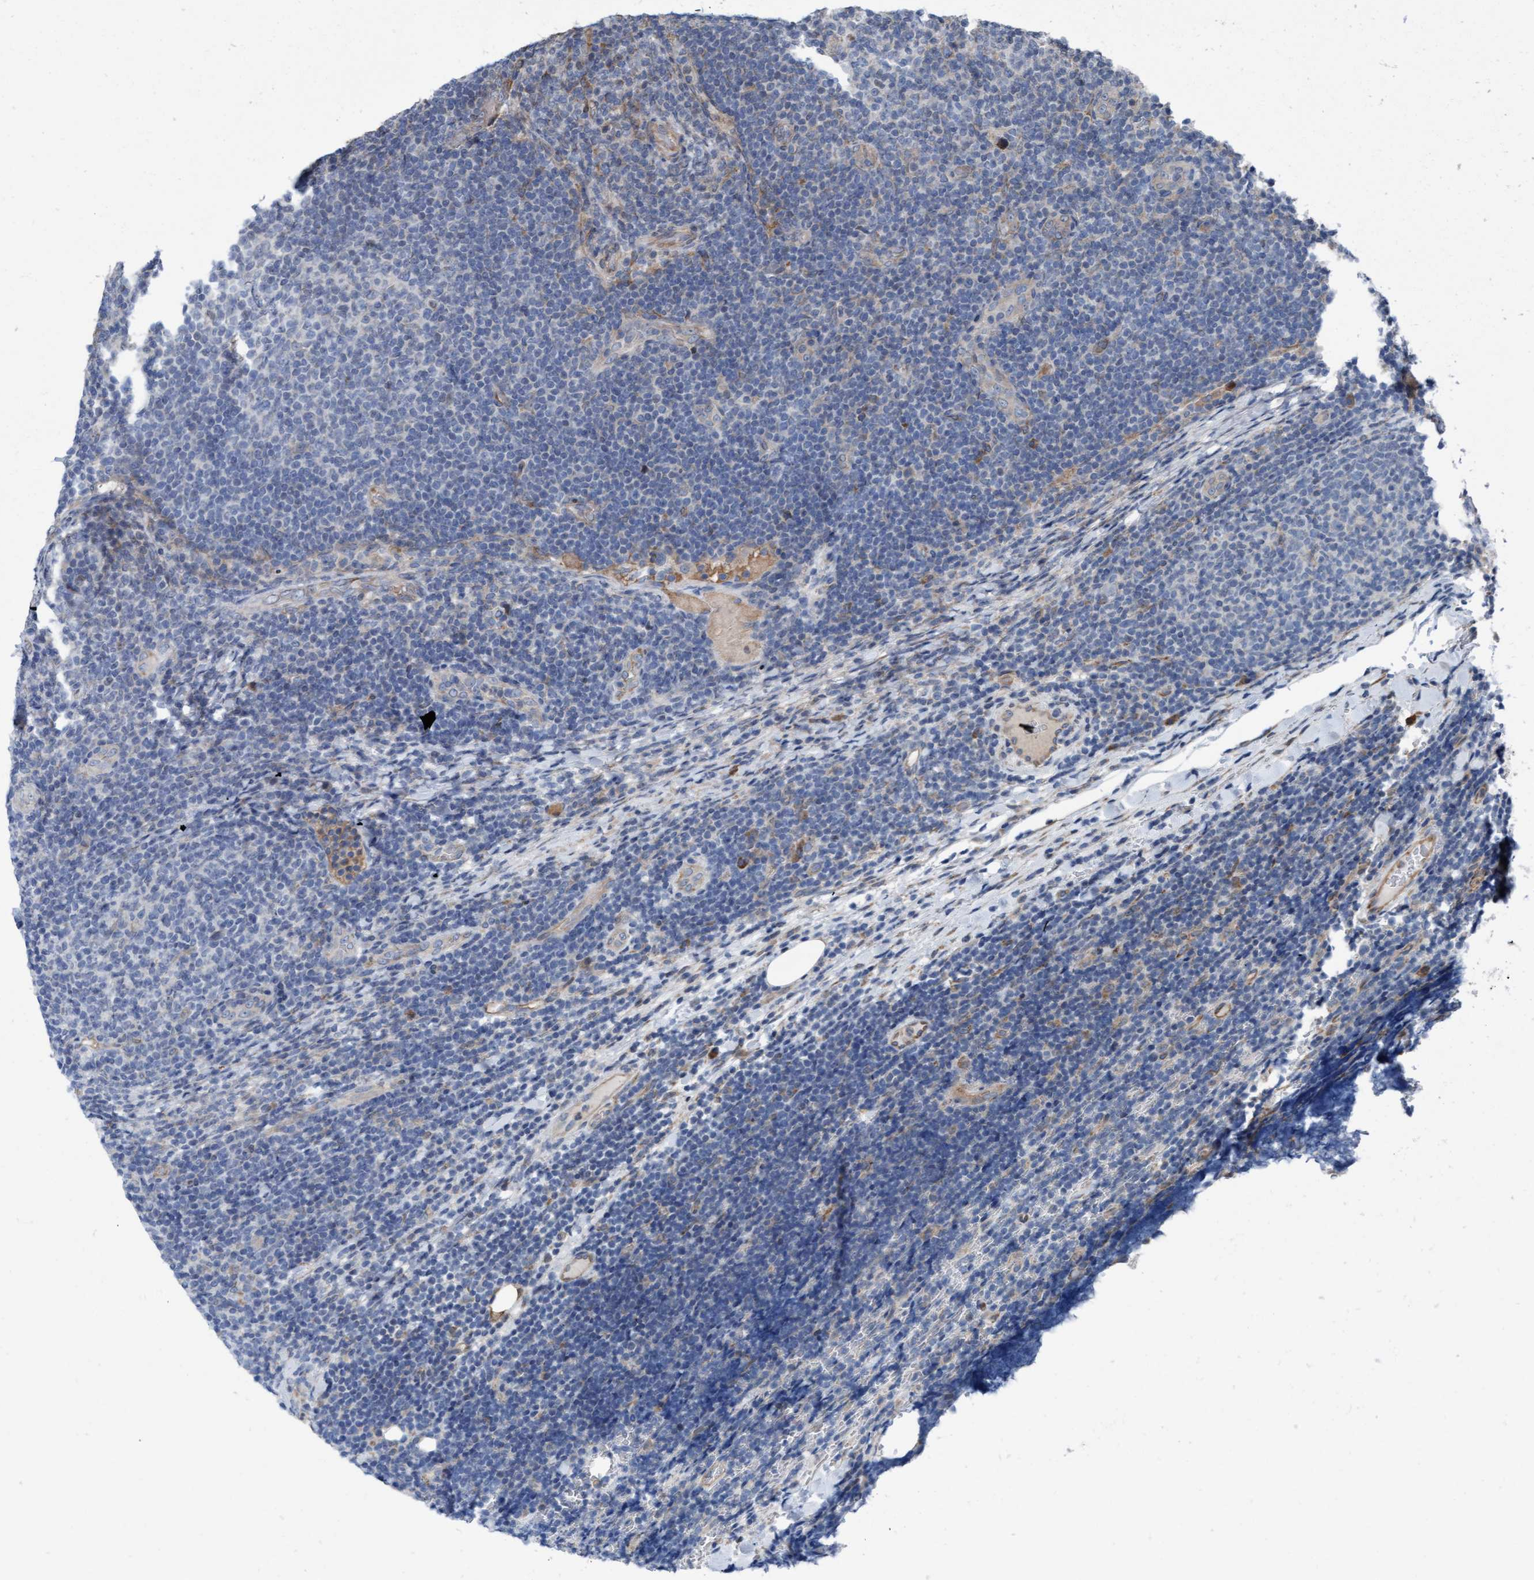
{"staining": {"intensity": "negative", "quantity": "none", "location": "none"}, "tissue": "lymphoma", "cell_type": "Tumor cells", "image_type": "cancer", "snomed": [{"axis": "morphology", "description": "Malignant lymphoma, non-Hodgkin's type, Low grade"}, {"axis": "topography", "description": "Lymph node"}], "caption": "Tumor cells are negative for protein expression in human low-grade malignant lymphoma, non-Hodgkin's type.", "gene": "RAP1GAP2", "patient": {"sex": "male", "age": 66}}